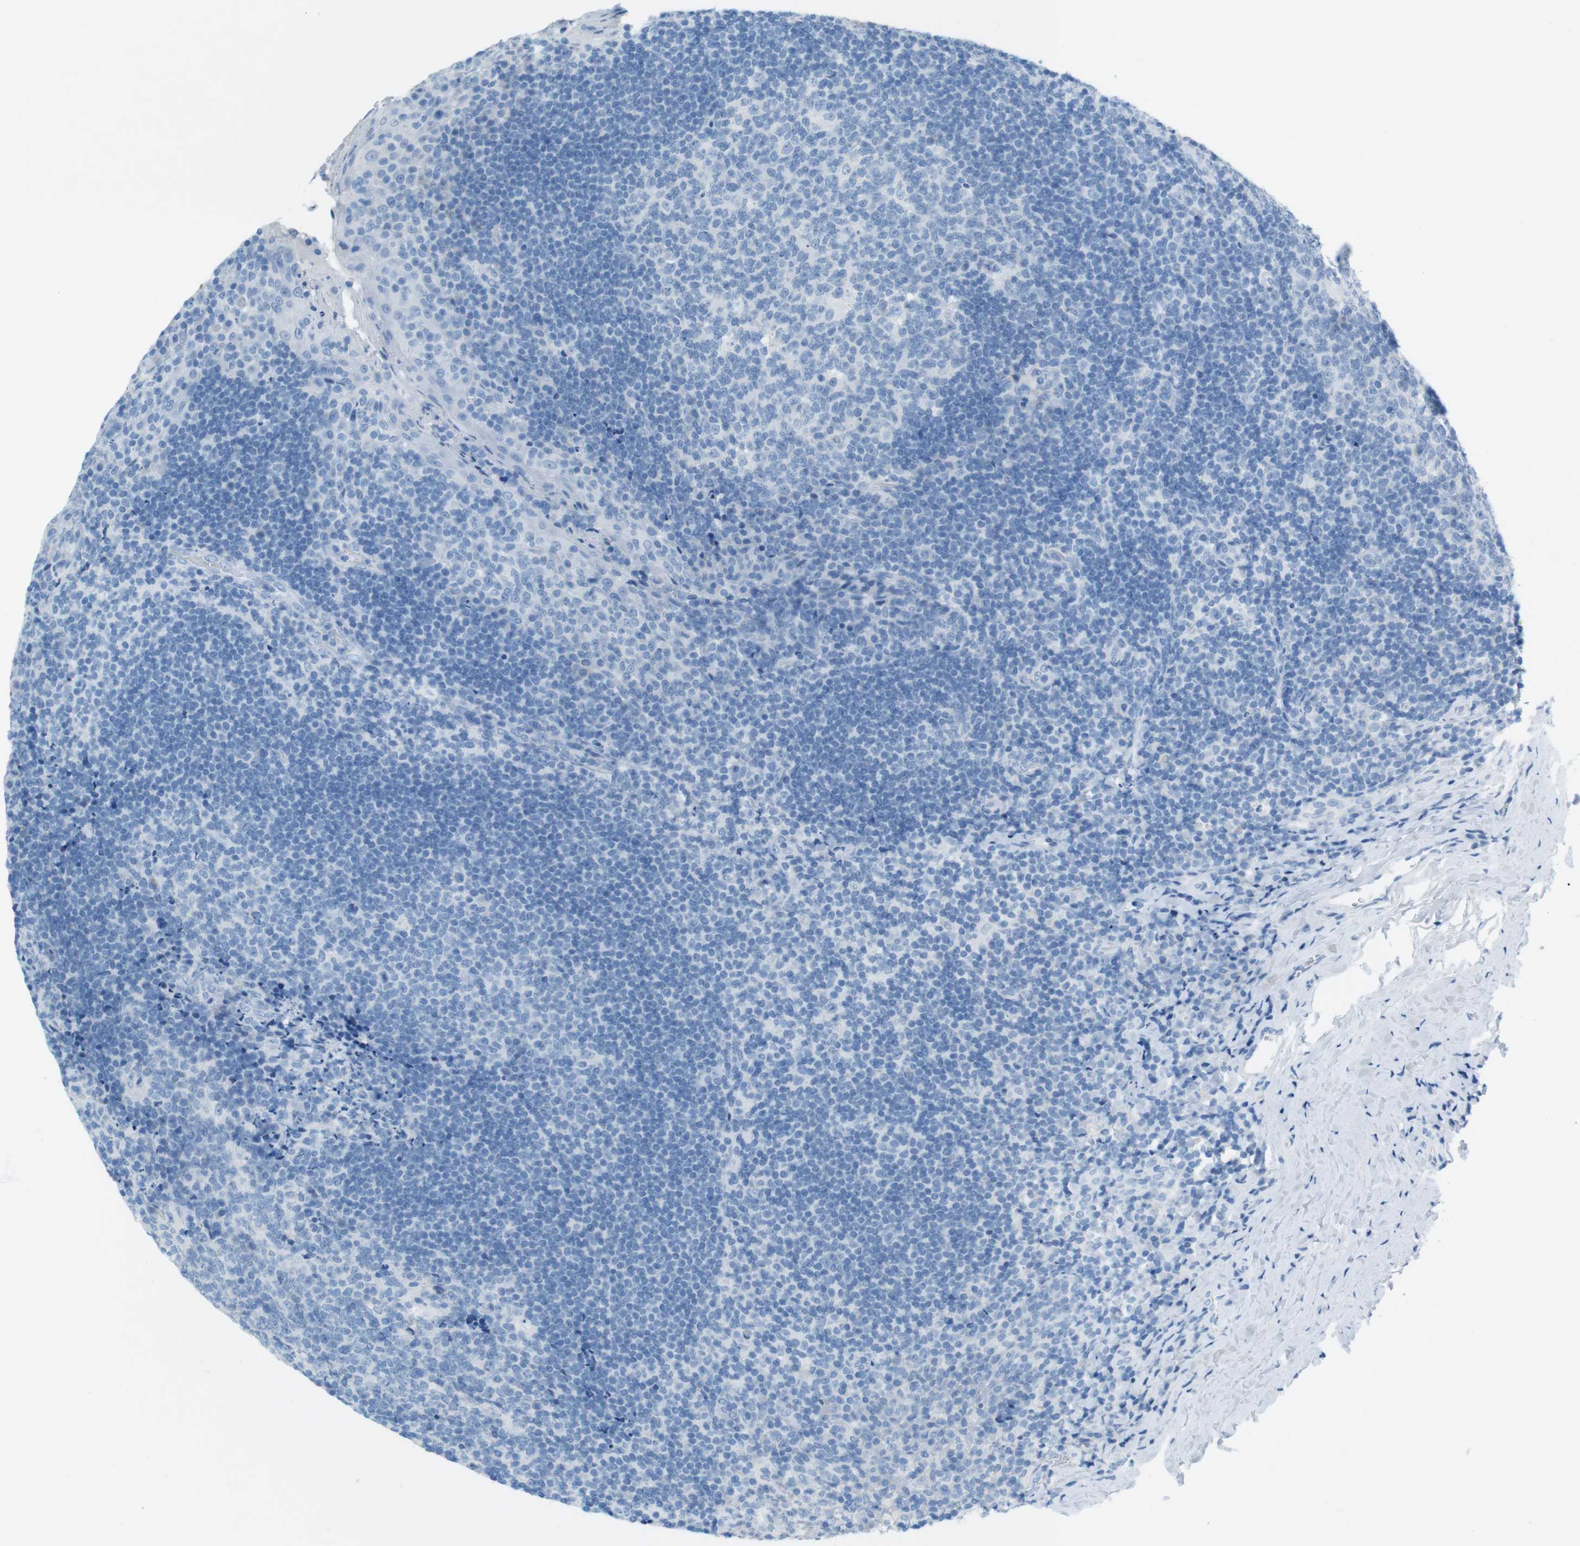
{"staining": {"intensity": "negative", "quantity": "none", "location": "none"}, "tissue": "tonsil", "cell_type": "Germinal center cells", "image_type": "normal", "snomed": [{"axis": "morphology", "description": "Normal tissue, NOS"}, {"axis": "topography", "description": "Tonsil"}], "caption": "High magnification brightfield microscopy of normal tonsil stained with DAB (brown) and counterstained with hematoxylin (blue): germinal center cells show no significant staining. Brightfield microscopy of immunohistochemistry stained with DAB (brown) and hematoxylin (blue), captured at high magnification.", "gene": "SALL4", "patient": {"sex": "male", "age": 17}}